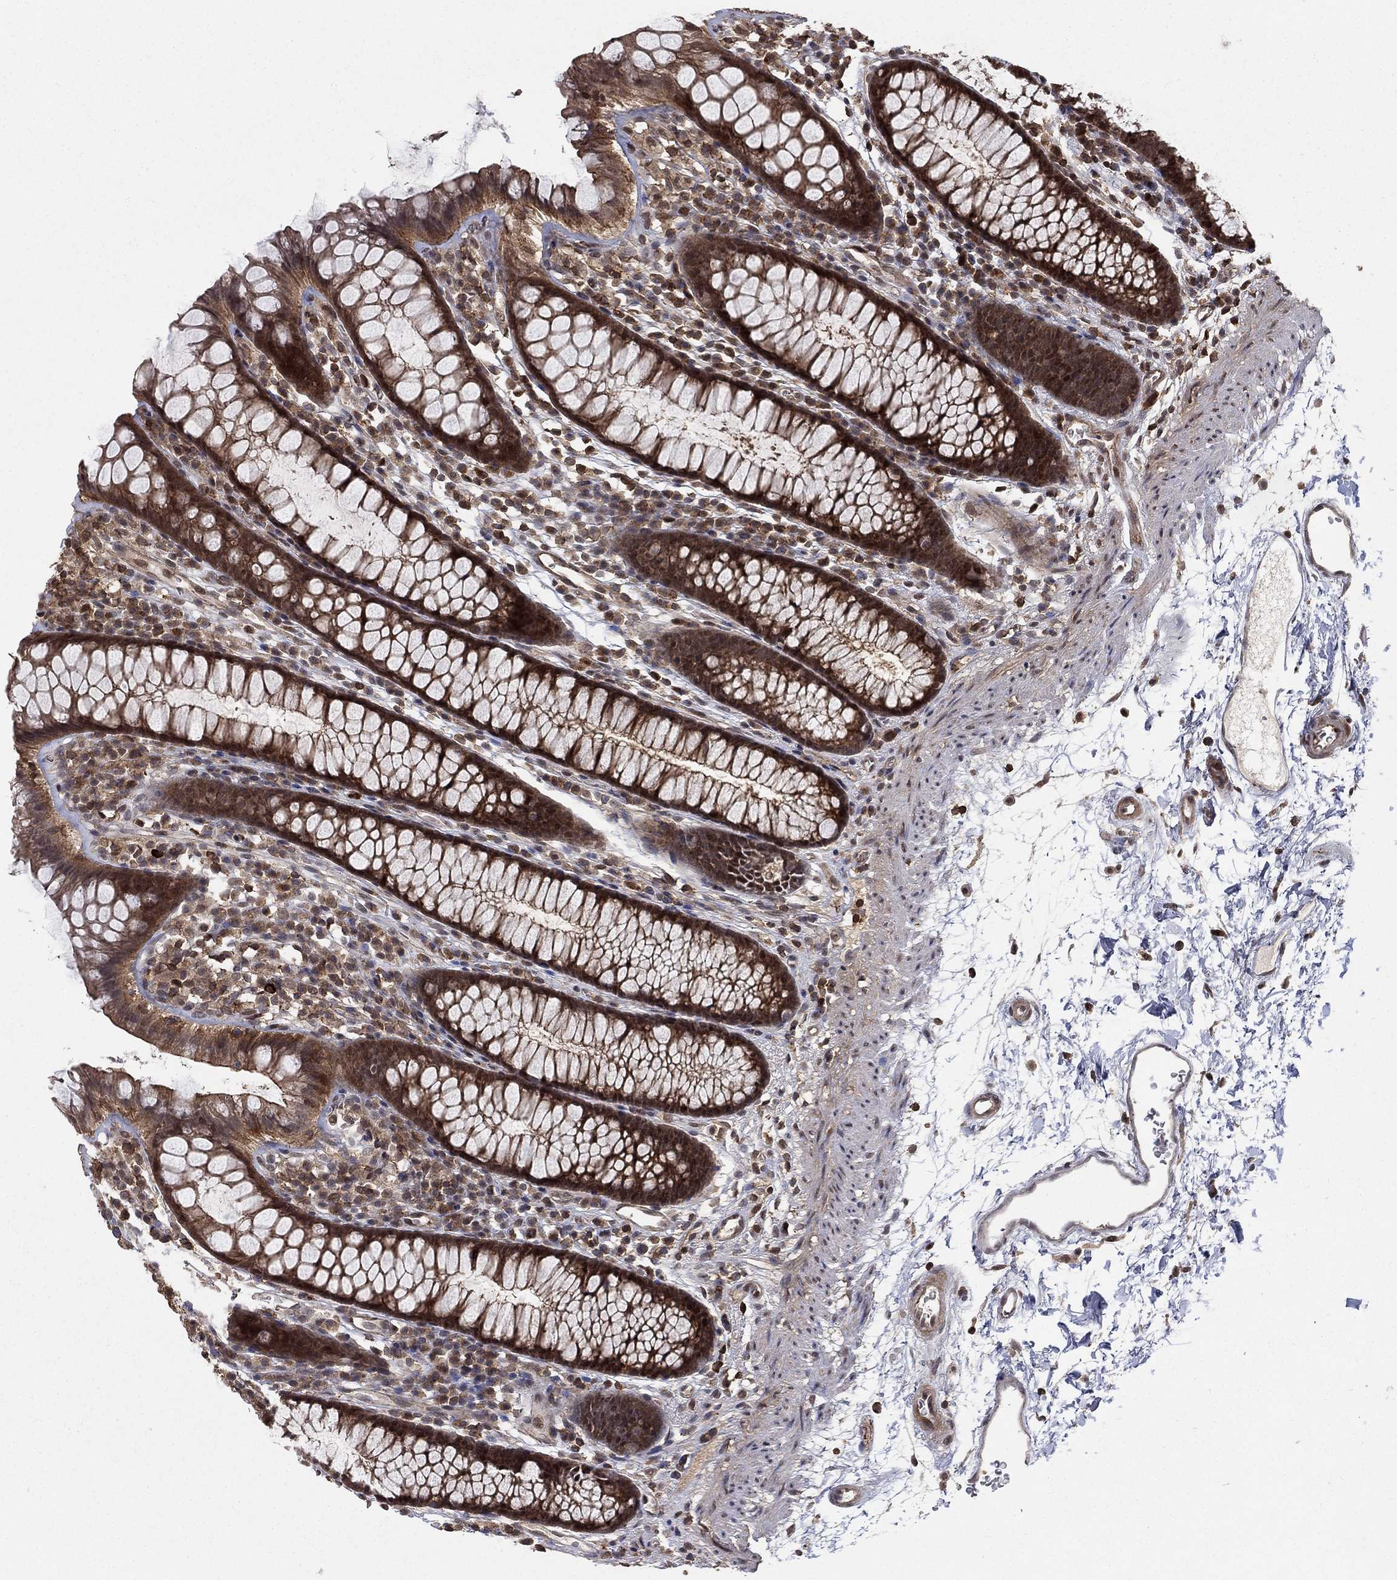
{"staining": {"intensity": "weak", "quantity": ">75%", "location": "cytoplasmic/membranous,nuclear"}, "tissue": "colon", "cell_type": "Endothelial cells", "image_type": "normal", "snomed": [{"axis": "morphology", "description": "Normal tissue, NOS"}, {"axis": "topography", "description": "Colon"}], "caption": "Endothelial cells reveal low levels of weak cytoplasmic/membranous,nuclear positivity in approximately >75% of cells in benign human colon. Nuclei are stained in blue.", "gene": "CCDC66", "patient": {"sex": "male", "age": 76}}